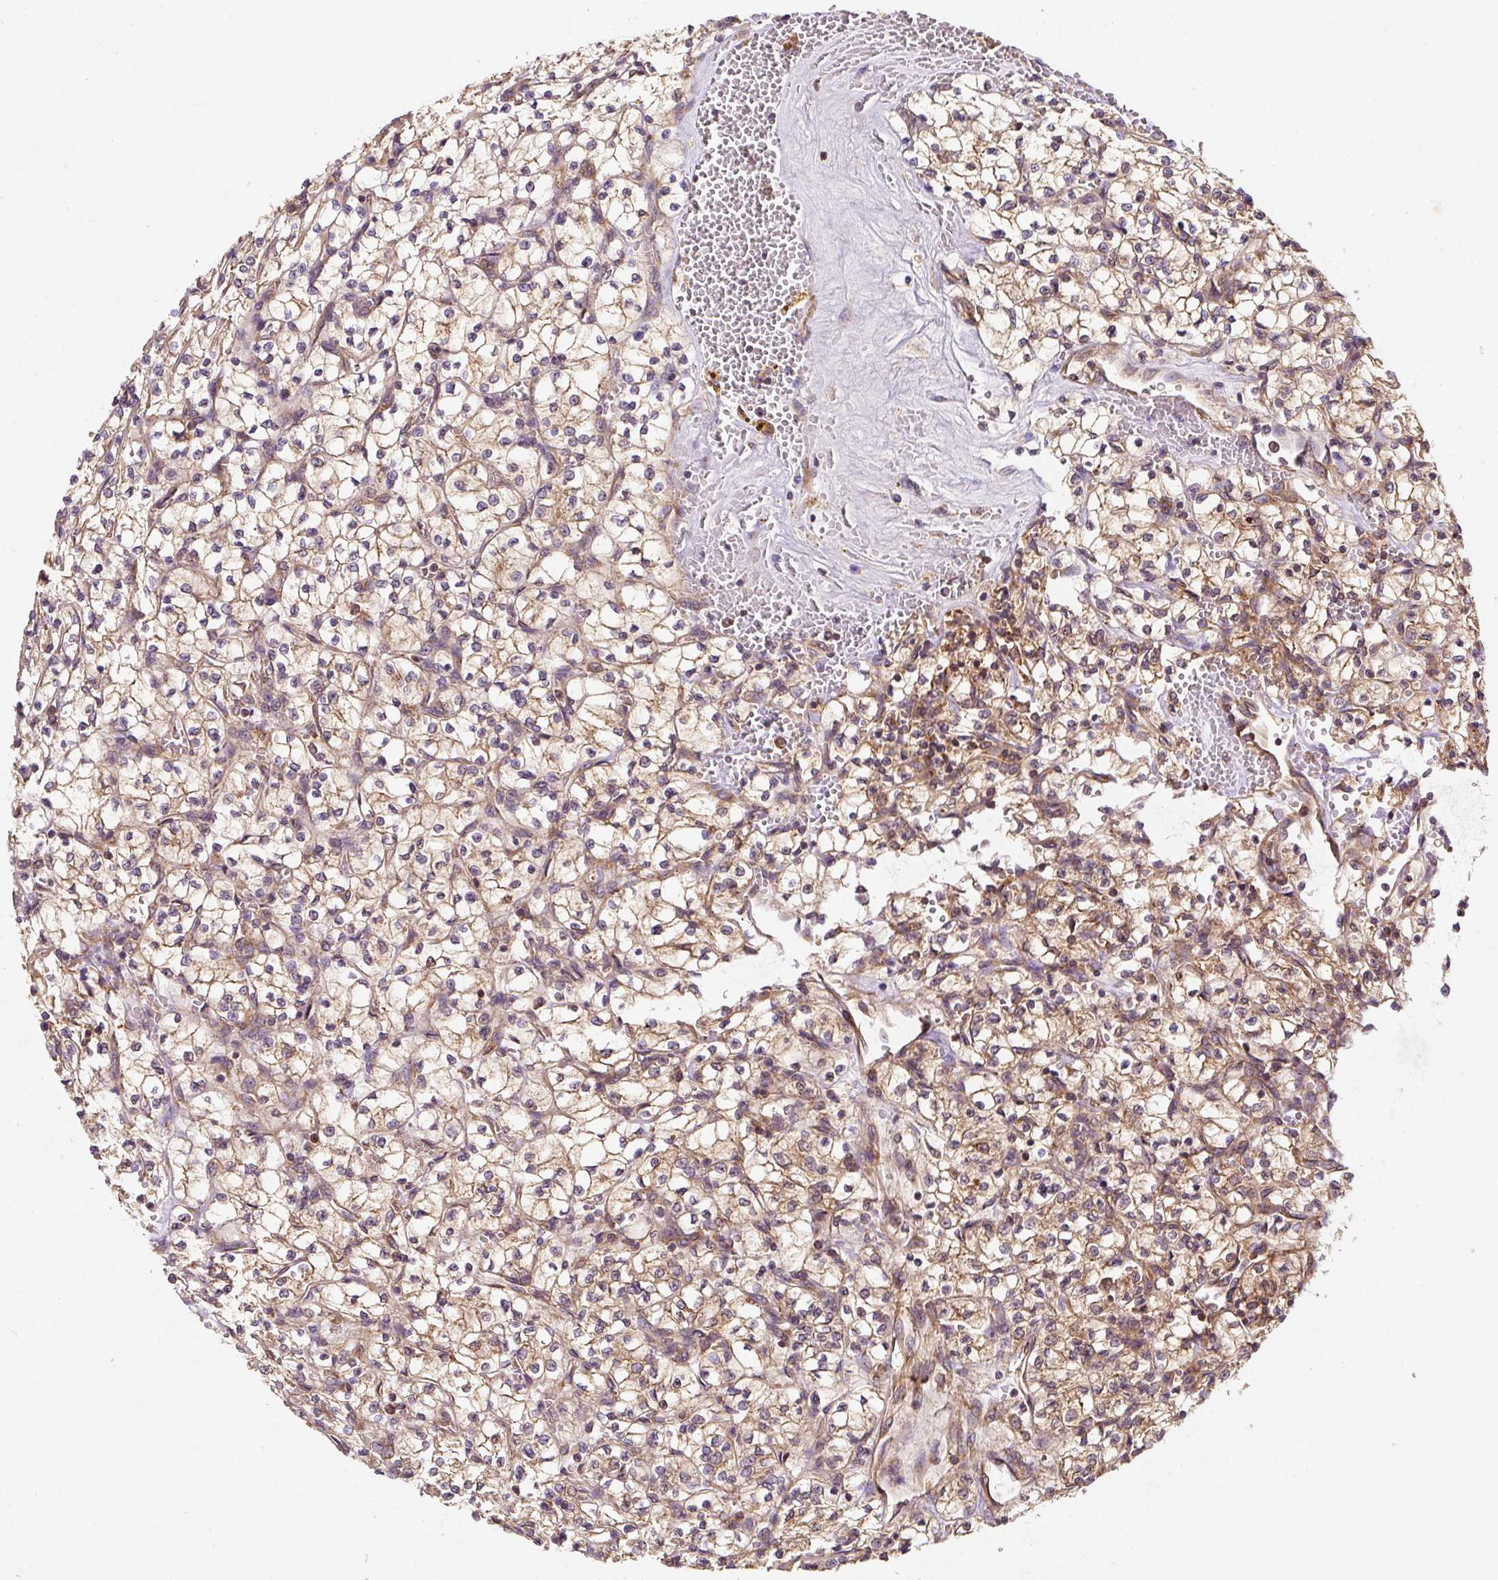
{"staining": {"intensity": "moderate", "quantity": ">75%", "location": "cytoplasmic/membranous"}, "tissue": "renal cancer", "cell_type": "Tumor cells", "image_type": "cancer", "snomed": [{"axis": "morphology", "description": "Adenocarcinoma, NOS"}, {"axis": "topography", "description": "Kidney"}], "caption": "Immunohistochemistry (IHC) (DAB (3,3'-diaminobenzidine)) staining of human adenocarcinoma (renal) displays moderate cytoplasmic/membranous protein staining in about >75% of tumor cells.", "gene": "EIF2S2", "patient": {"sex": "female", "age": 64}}